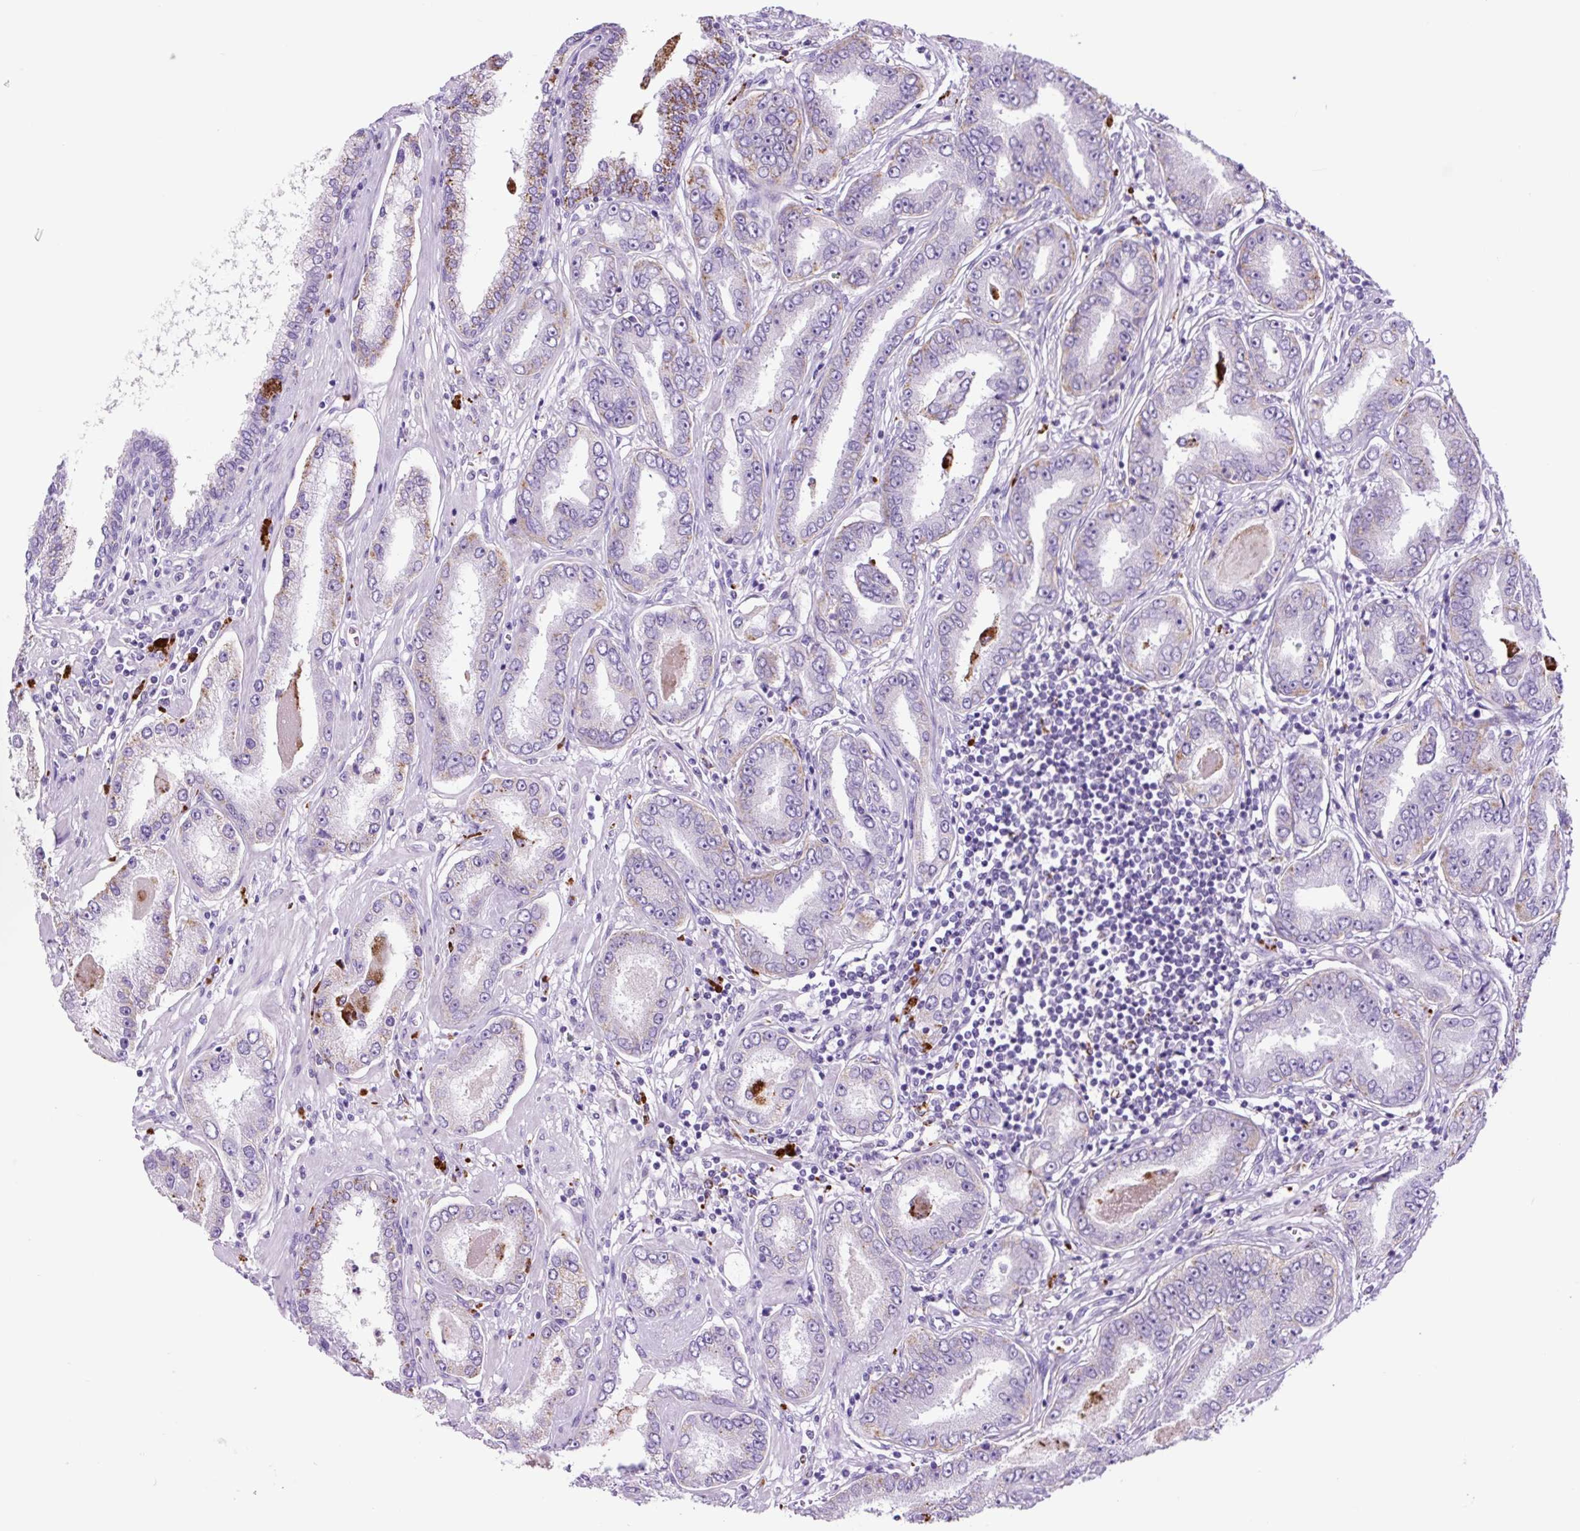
{"staining": {"intensity": "moderate", "quantity": "25%-75%", "location": "cytoplasmic/membranous"}, "tissue": "prostate cancer", "cell_type": "Tumor cells", "image_type": "cancer", "snomed": [{"axis": "morphology", "description": "Adenocarcinoma, High grade"}, {"axis": "topography", "description": "Prostate"}], "caption": "Moderate cytoplasmic/membranous expression is seen in about 25%-75% of tumor cells in prostate cancer (high-grade adenocarcinoma).", "gene": "LCN10", "patient": {"sex": "male", "age": 72}}